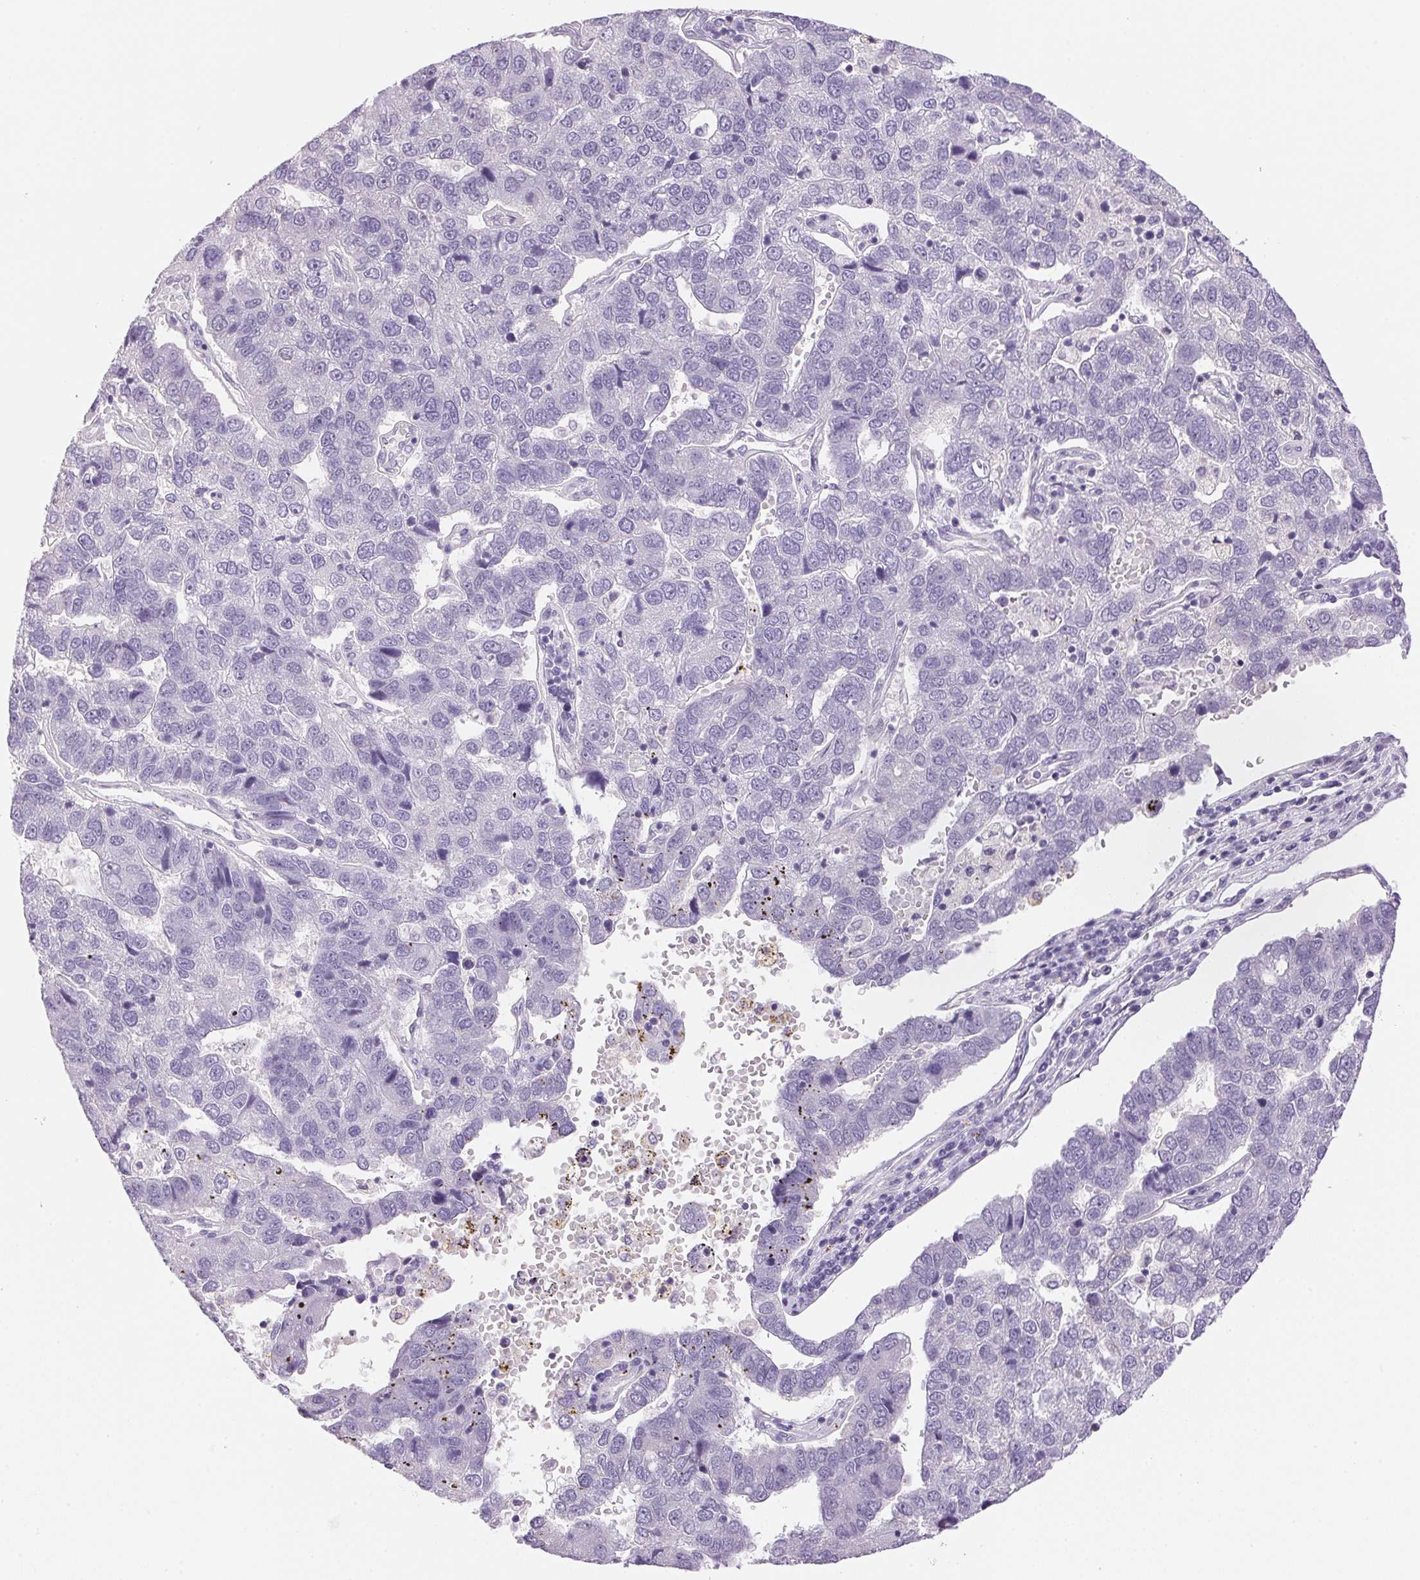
{"staining": {"intensity": "negative", "quantity": "none", "location": "none"}, "tissue": "pancreatic cancer", "cell_type": "Tumor cells", "image_type": "cancer", "snomed": [{"axis": "morphology", "description": "Adenocarcinoma, NOS"}, {"axis": "topography", "description": "Pancreas"}], "caption": "High magnification brightfield microscopy of pancreatic cancer (adenocarcinoma) stained with DAB (brown) and counterstained with hematoxylin (blue): tumor cells show no significant positivity. Brightfield microscopy of immunohistochemistry stained with DAB (brown) and hematoxylin (blue), captured at high magnification.", "gene": "GYG2", "patient": {"sex": "female", "age": 61}}